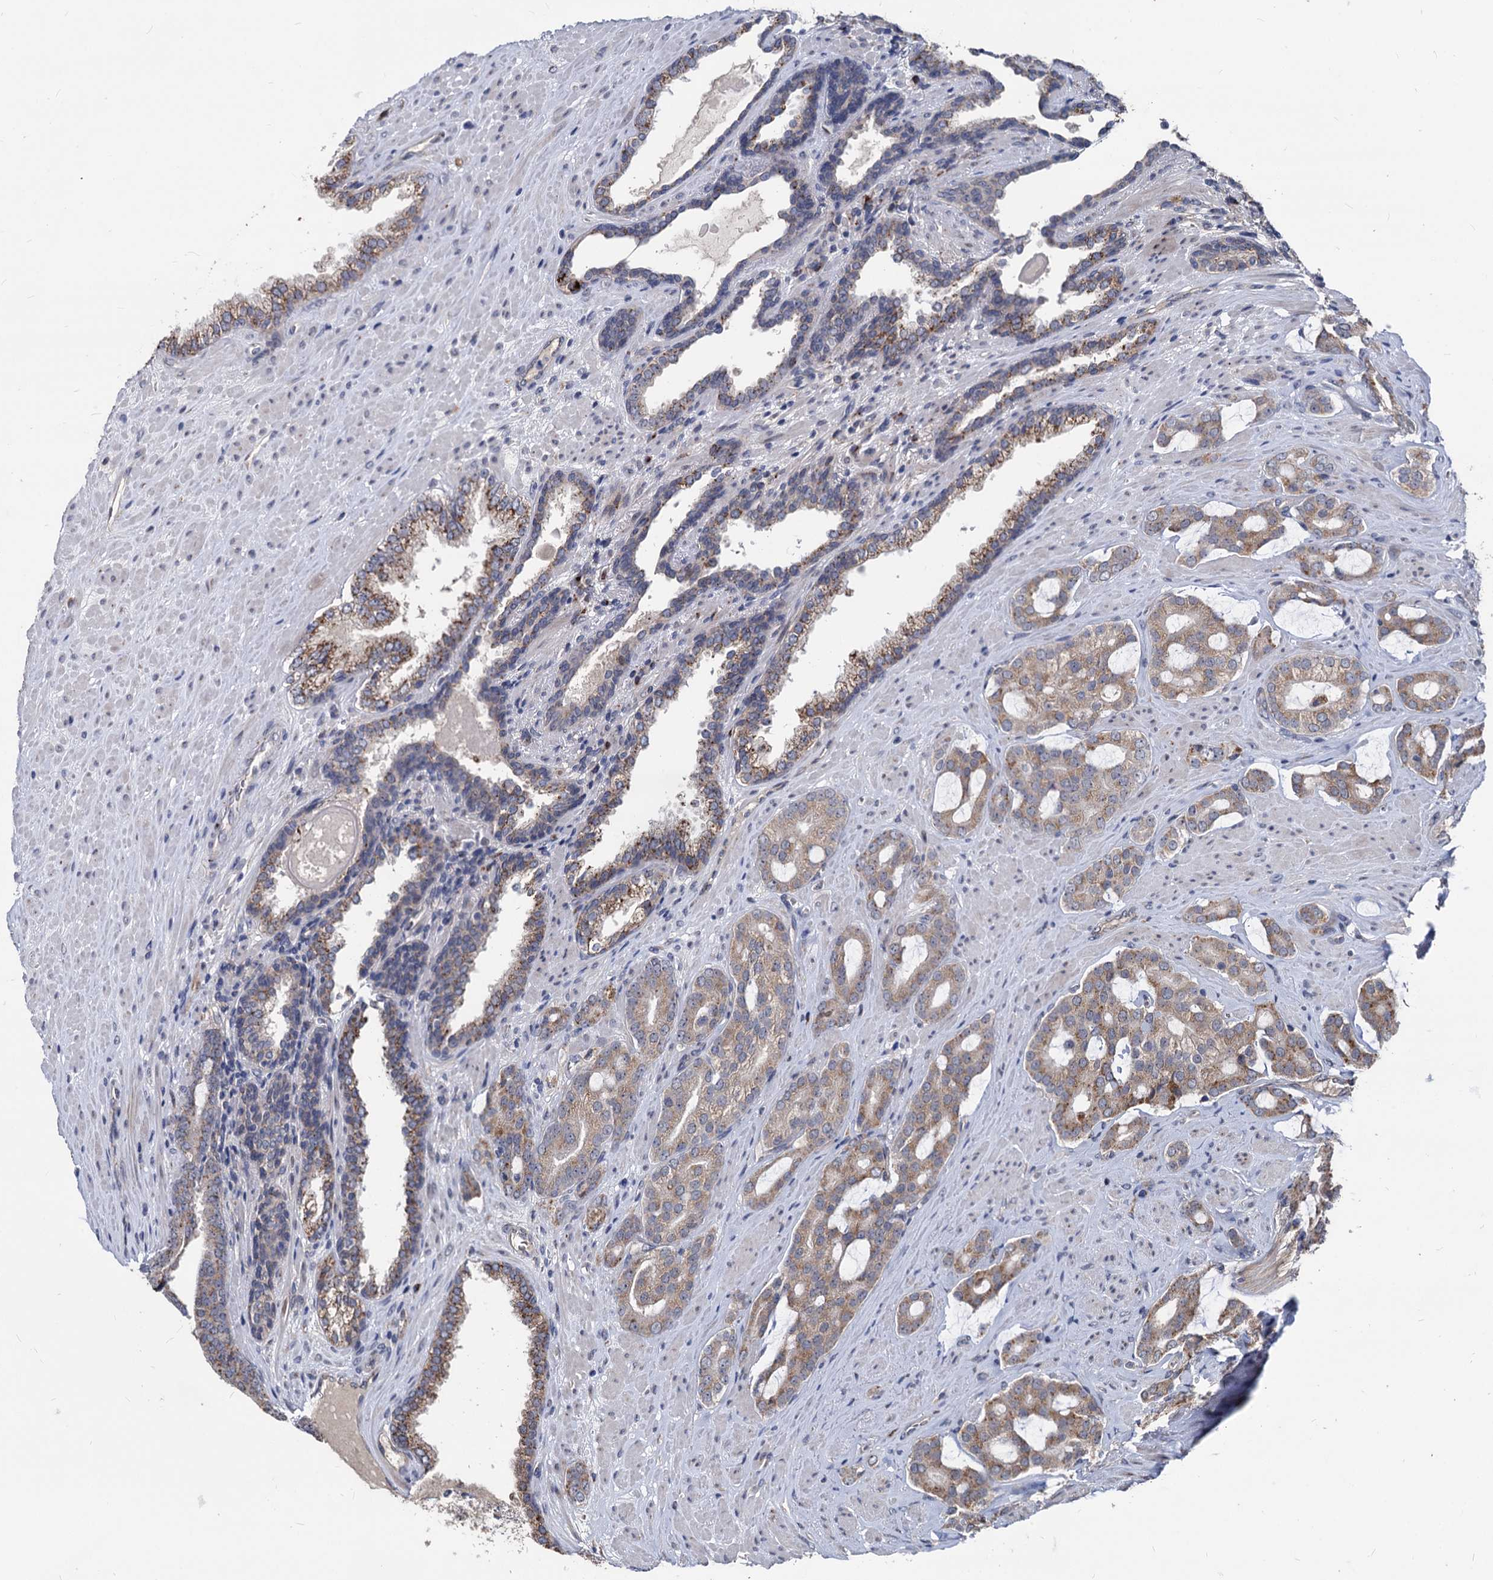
{"staining": {"intensity": "moderate", "quantity": "25%-75%", "location": "cytoplasmic/membranous"}, "tissue": "prostate cancer", "cell_type": "Tumor cells", "image_type": "cancer", "snomed": [{"axis": "morphology", "description": "Adenocarcinoma, High grade"}, {"axis": "topography", "description": "Prostate"}], "caption": "Human prostate high-grade adenocarcinoma stained with a protein marker exhibits moderate staining in tumor cells.", "gene": "SMAGP", "patient": {"sex": "male", "age": 63}}